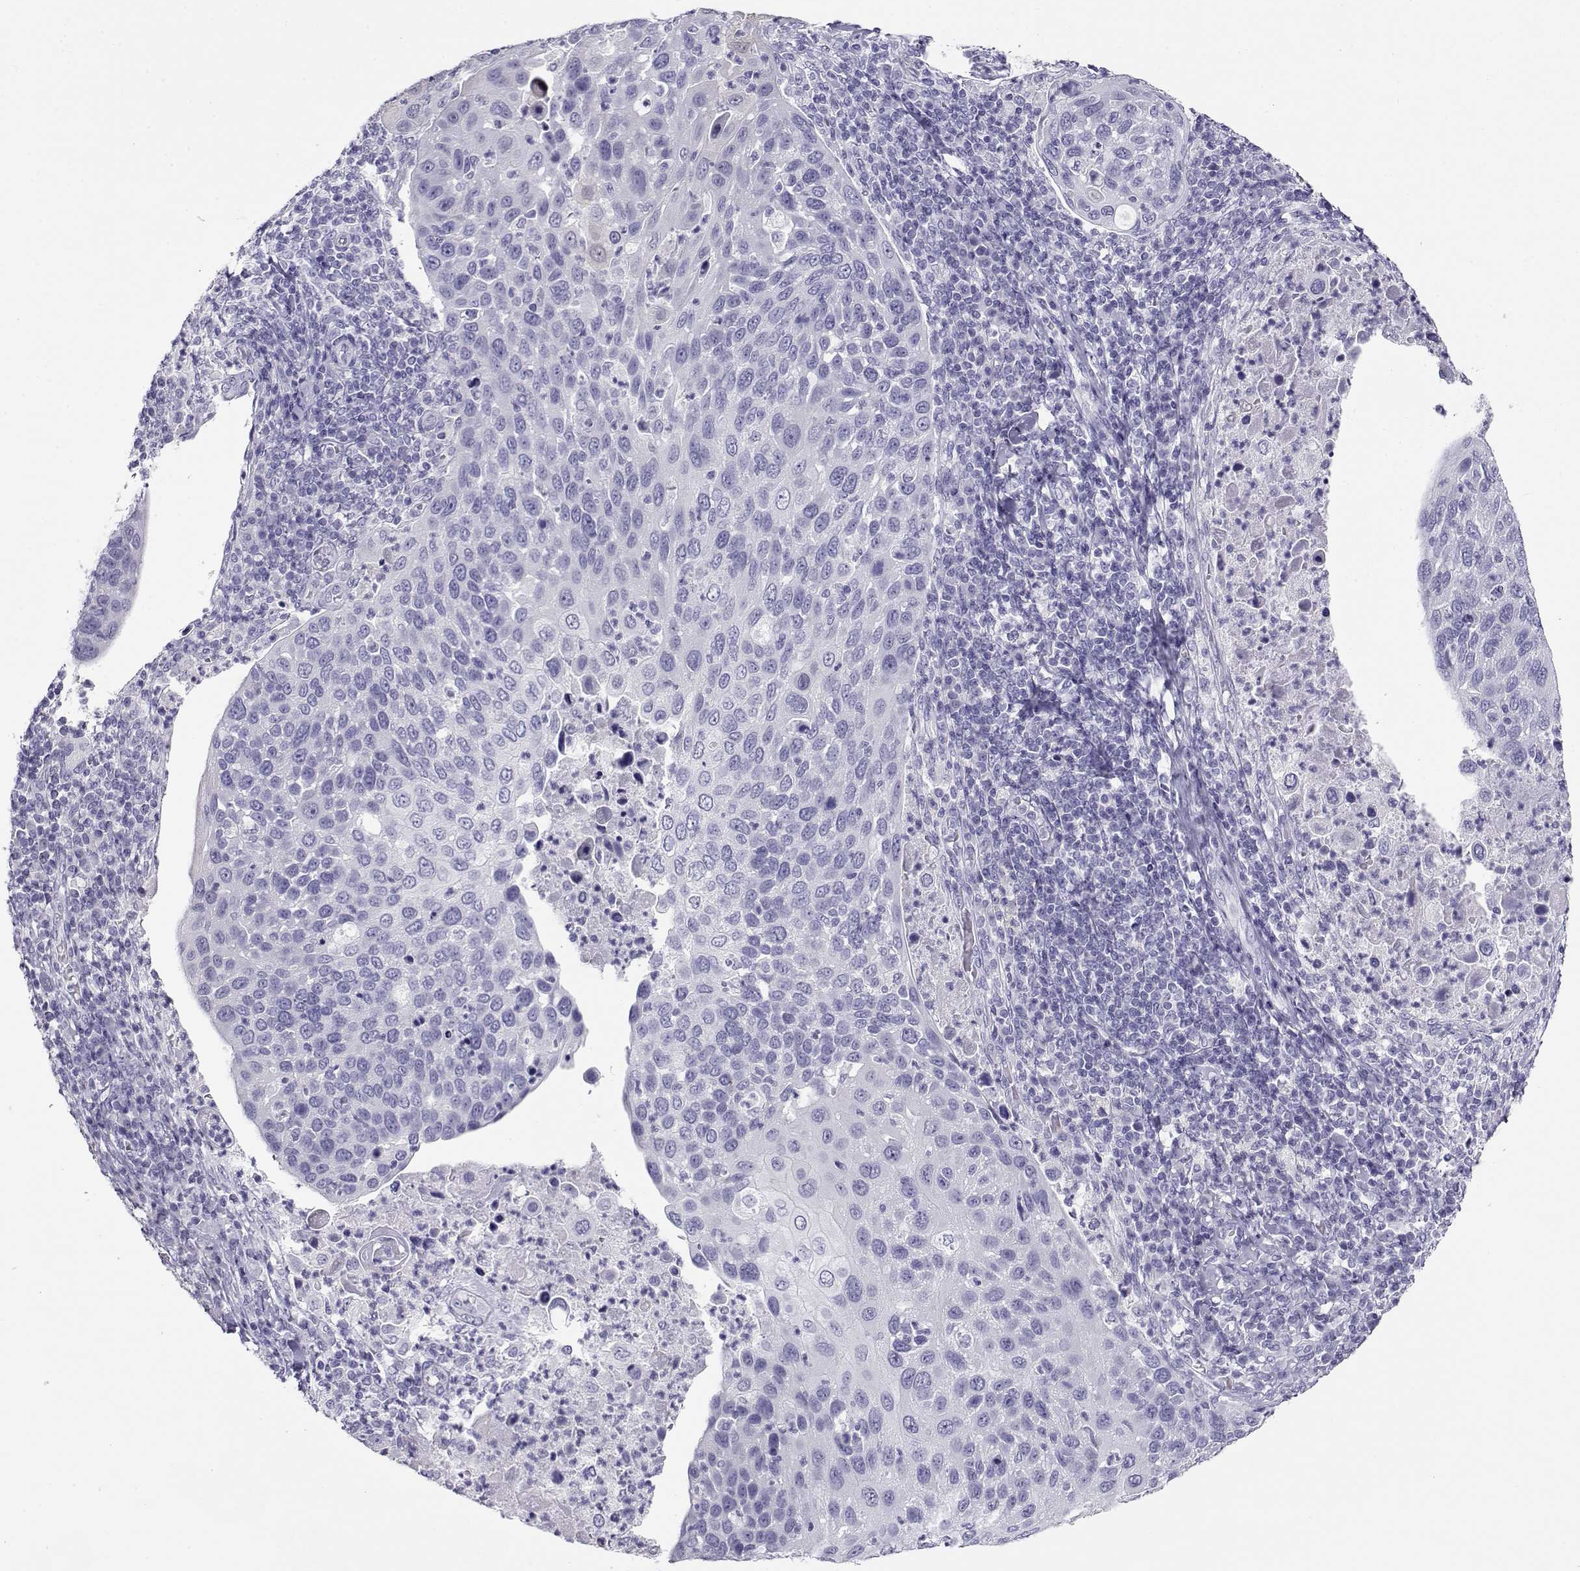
{"staining": {"intensity": "negative", "quantity": "none", "location": "none"}, "tissue": "cervical cancer", "cell_type": "Tumor cells", "image_type": "cancer", "snomed": [{"axis": "morphology", "description": "Squamous cell carcinoma, NOS"}, {"axis": "topography", "description": "Cervix"}], "caption": "Immunohistochemistry of cervical cancer shows no positivity in tumor cells.", "gene": "CABS1", "patient": {"sex": "female", "age": 54}}